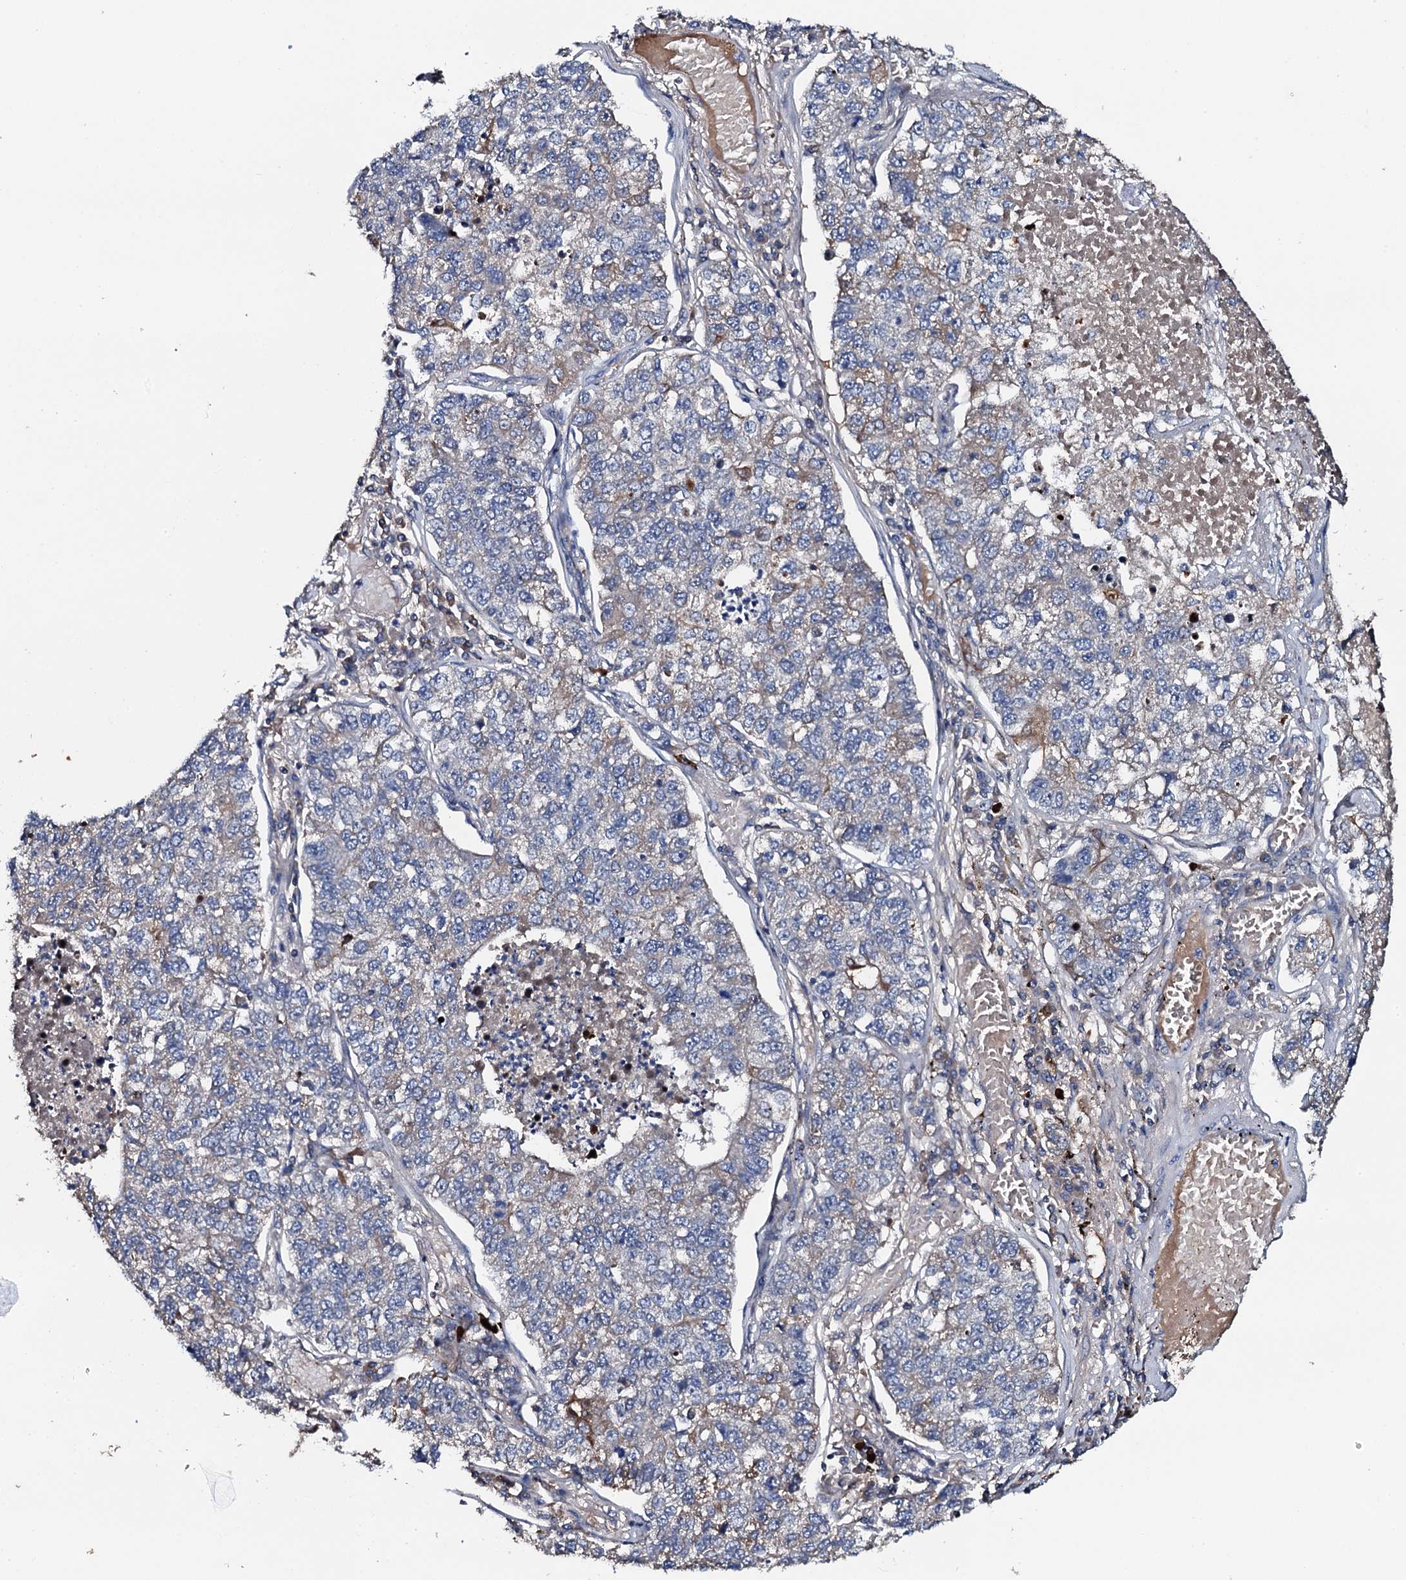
{"staining": {"intensity": "weak", "quantity": "<25%", "location": "cytoplasmic/membranous"}, "tissue": "lung cancer", "cell_type": "Tumor cells", "image_type": "cancer", "snomed": [{"axis": "morphology", "description": "Adenocarcinoma, NOS"}, {"axis": "topography", "description": "Lung"}], "caption": "Immunohistochemistry photomicrograph of neoplastic tissue: lung cancer stained with DAB (3,3'-diaminobenzidine) reveals no significant protein staining in tumor cells.", "gene": "NEK1", "patient": {"sex": "male", "age": 49}}